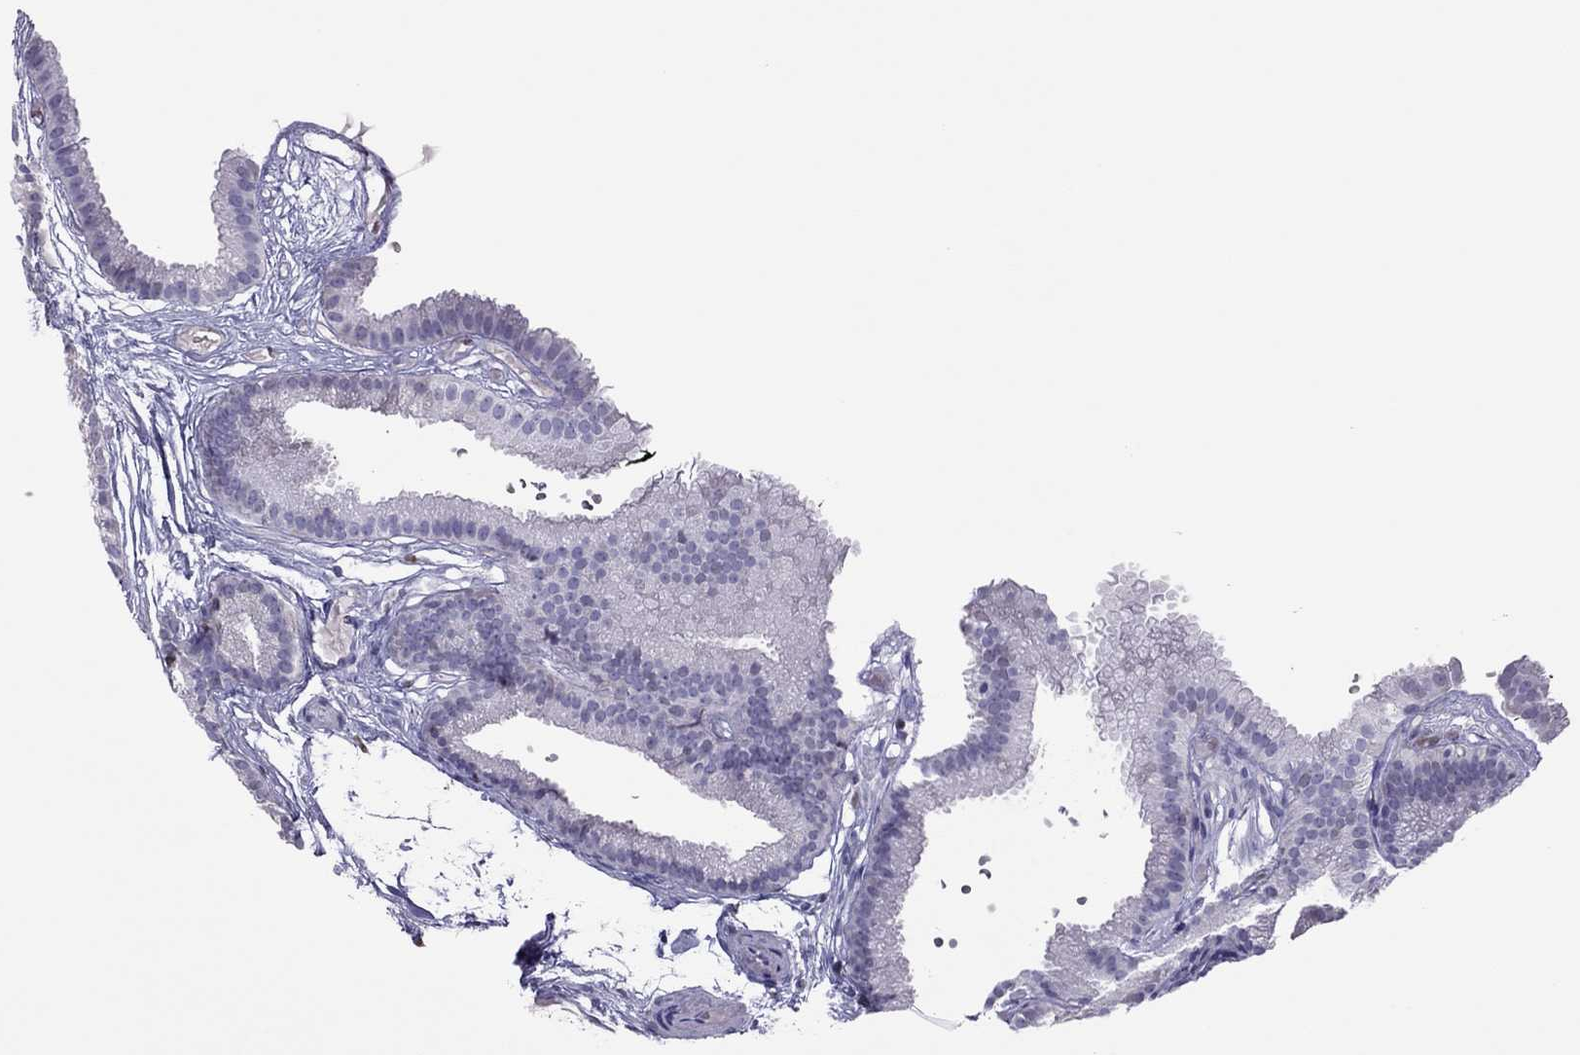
{"staining": {"intensity": "negative", "quantity": "none", "location": "none"}, "tissue": "gallbladder", "cell_type": "Glandular cells", "image_type": "normal", "snomed": [{"axis": "morphology", "description": "Normal tissue, NOS"}, {"axis": "topography", "description": "Gallbladder"}], "caption": "Protein analysis of unremarkable gallbladder exhibits no significant expression in glandular cells.", "gene": "SPINT3", "patient": {"sex": "female", "age": 45}}